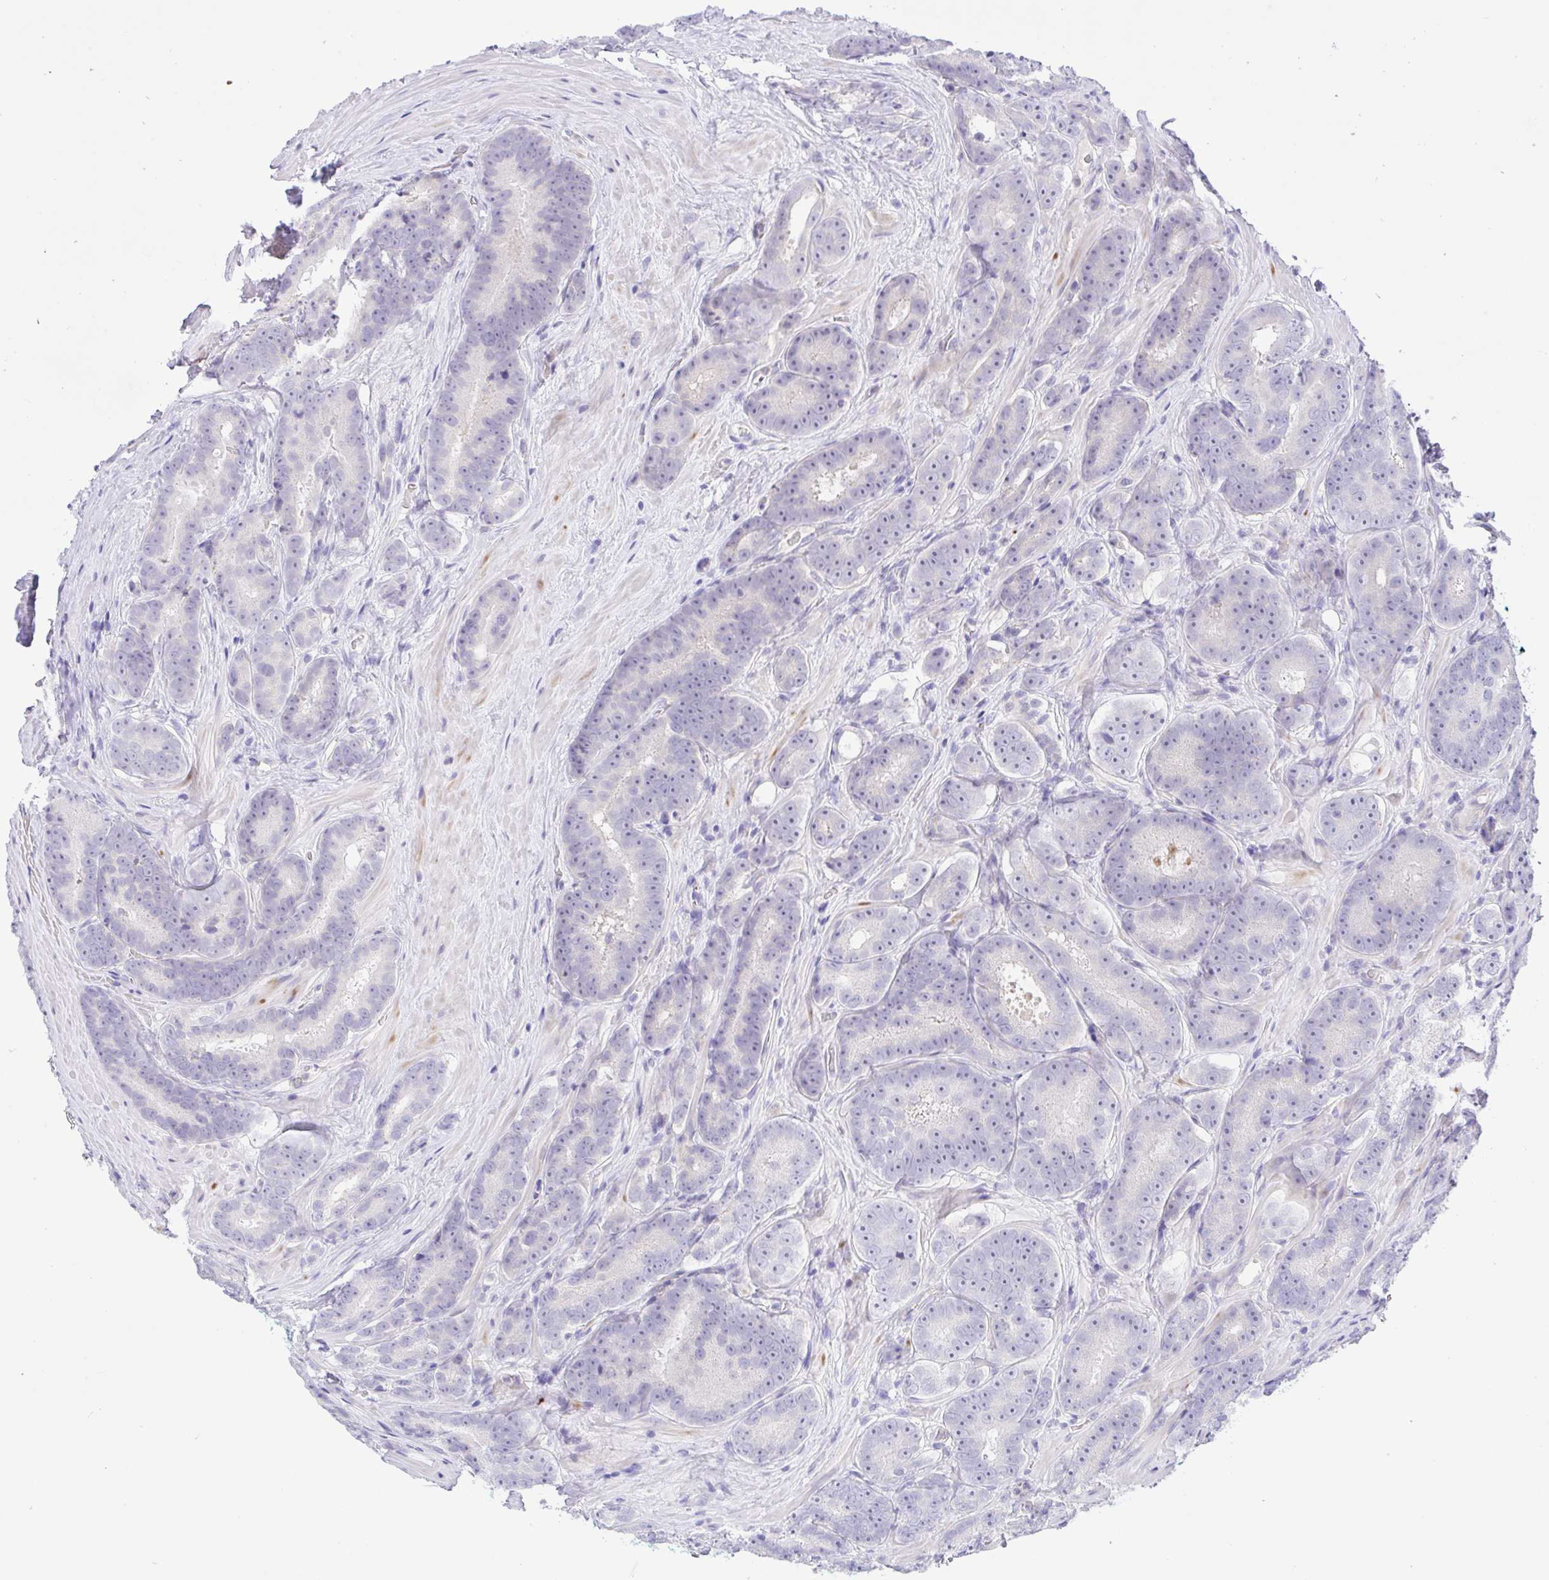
{"staining": {"intensity": "negative", "quantity": "none", "location": "none"}, "tissue": "prostate cancer", "cell_type": "Tumor cells", "image_type": "cancer", "snomed": [{"axis": "morphology", "description": "Adenocarcinoma, Low grade"}, {"axis": "topography", "description": "Prostate"}], "caption": "Immunohistochemistry (IHC) of human prostate cancer (low-grade adenocarcinoma) shows no positivity in tumor cells.", "gene": "ZNF101", "patient": {"sex": "male", "age": 62}}